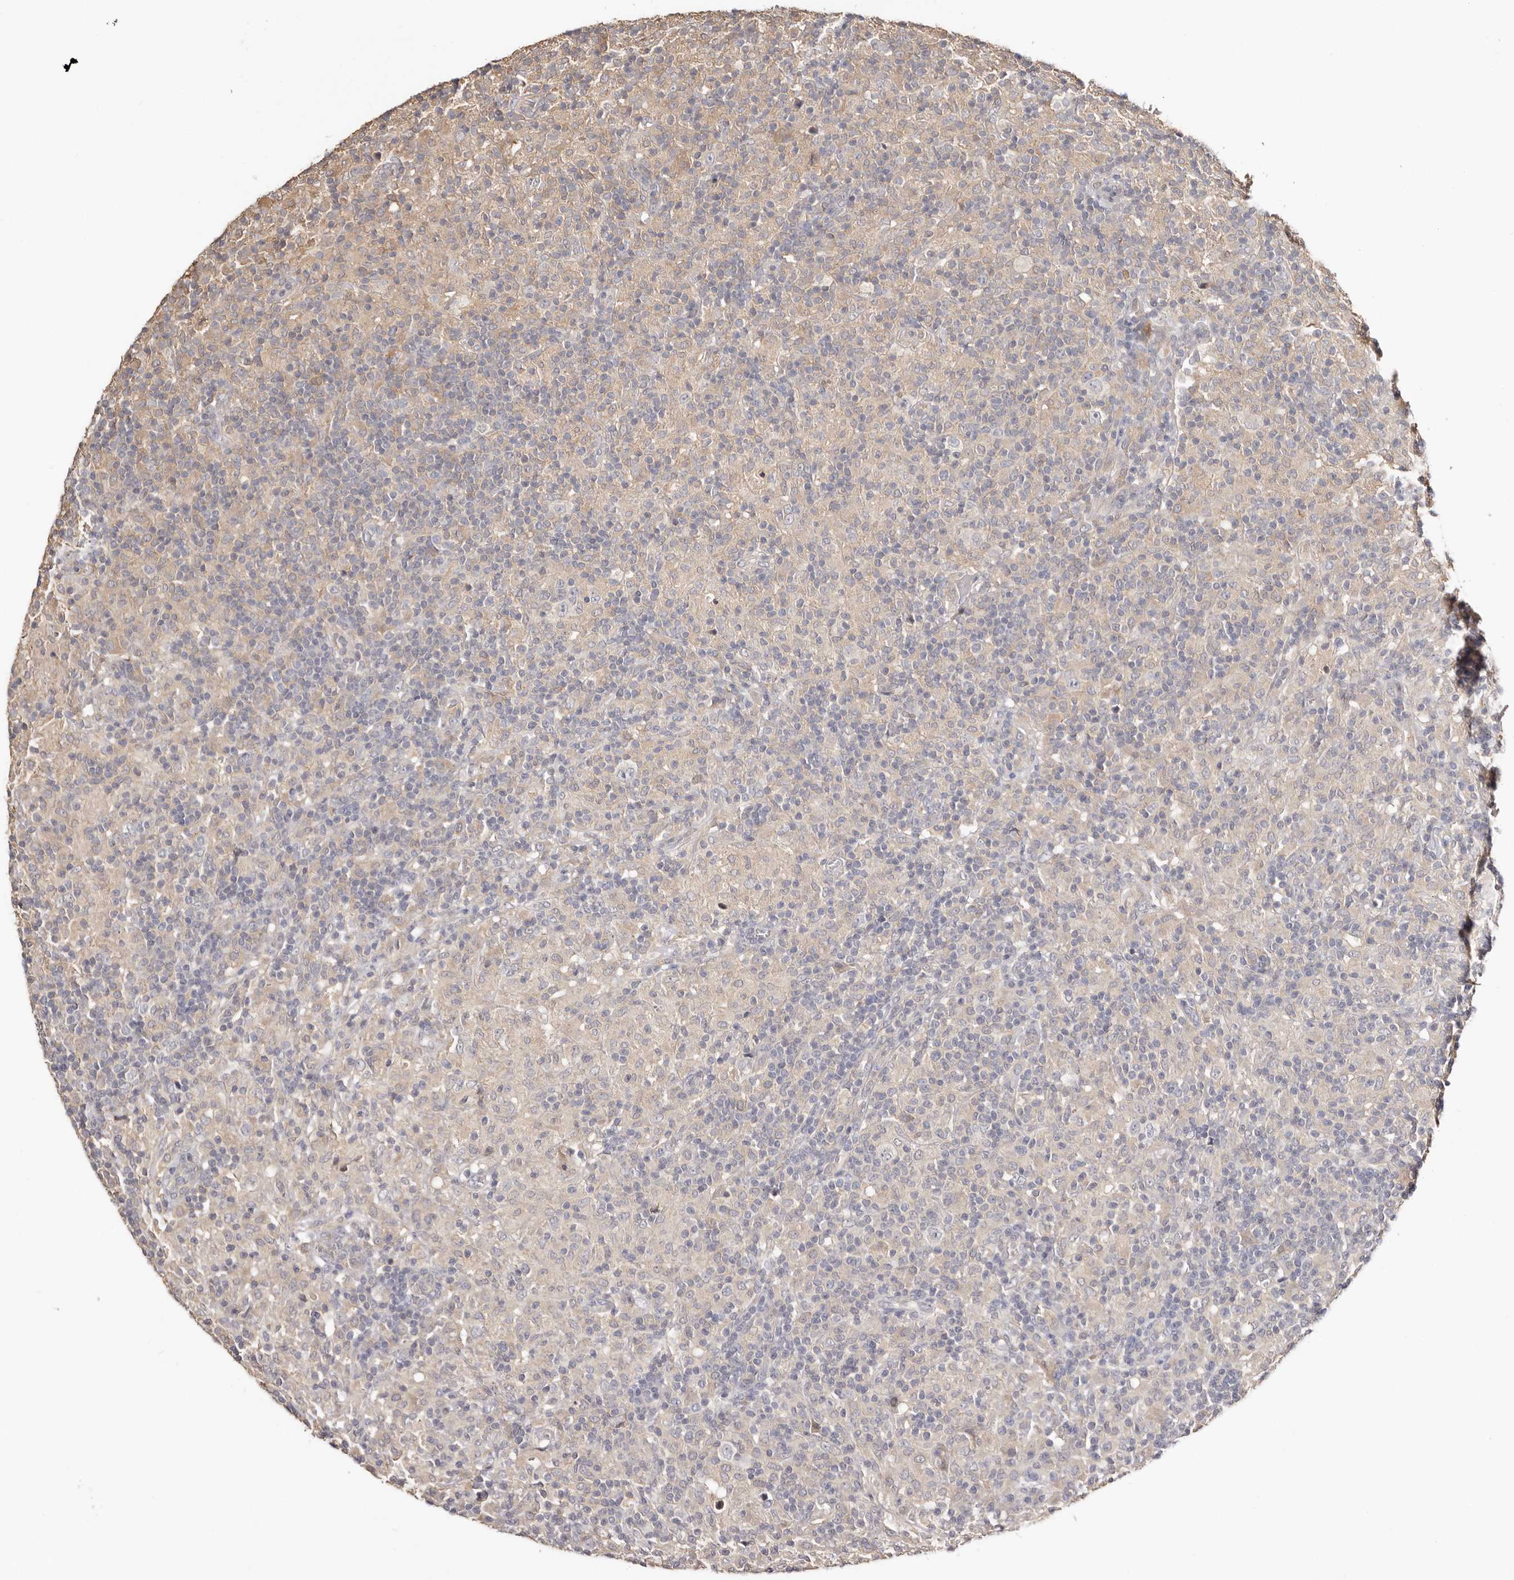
{"staining": {"intensity": "negative", "quantity": "none", "location": "none"}, "tissue": "lymphoma", "cell_type": "Tumor cells", "image_type": "cancer", "snomed": [{"axis": "morphology", "description": "Hodgkin's disease, NOS"}, {"axis": "topography", "description": "Lymph node"}], "caption": "The micrograph shows no staining of tumor cells in Hodgkin's disease.", "gene": "S100A14", "patient": {"sex": "male", "age": 70}}